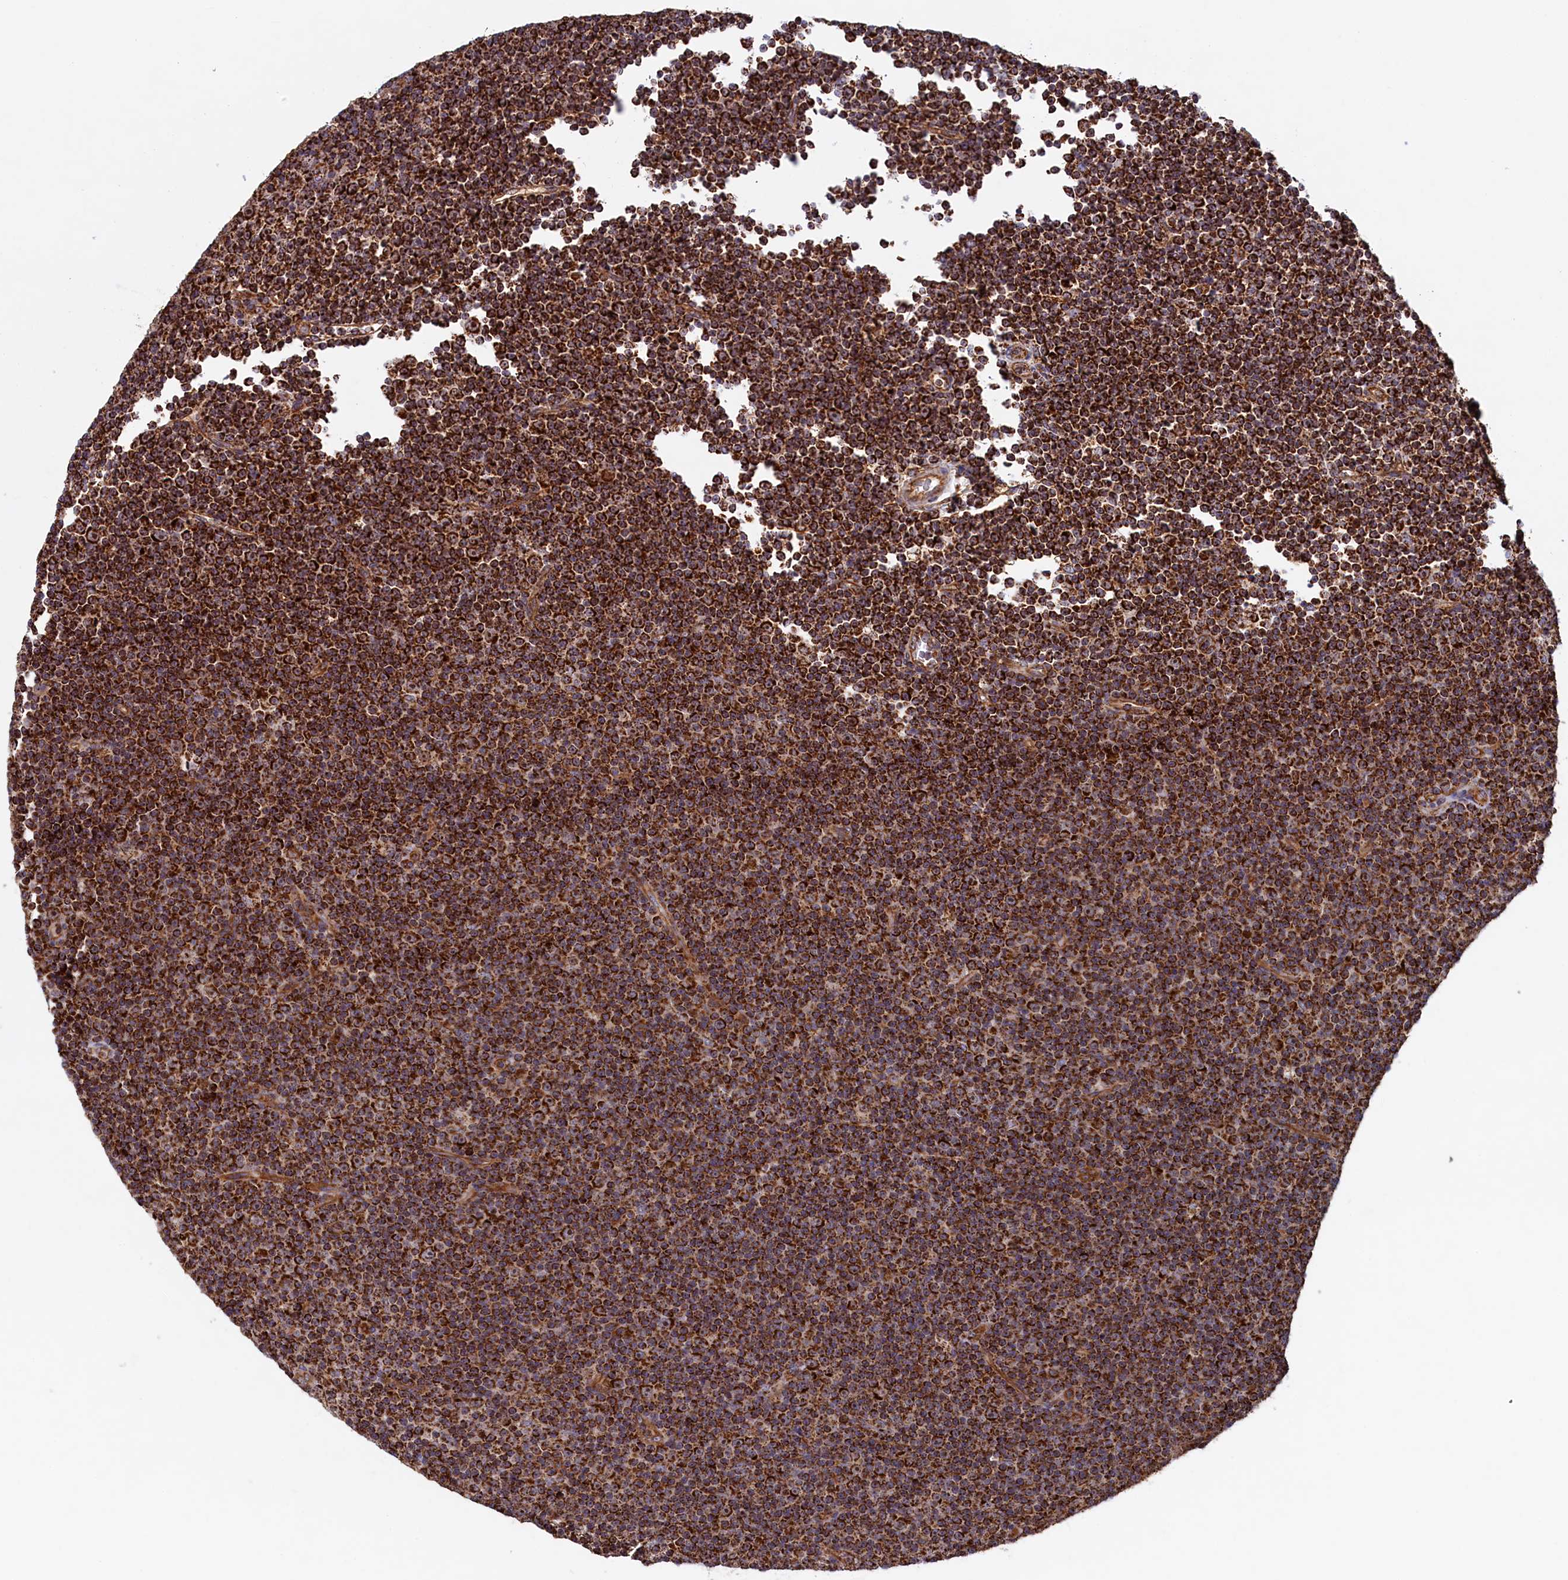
{"staining": {"intensity": "strong", "quantity": ">75%", "location": "cytoplasmic/membranous"}, "tissue": "lymphoma", "cell_type": "Tumor cells", "image_type": "cancer", "snomed": [{"axis": "morphology", "description": "Malignant lymphoma, non-Hodgkin's type, Low grade"}, {"axis": "topography", "description": "Lymph node"}], "caption": "A histopathology image showing strong cytoplasmic/membranous expression in approximately >75% of tumor cells in lymphoma, as visualized by brown immunohistochemical staining.", "gene": "UBE3B", "patient": {"sex": "female", "age": 67}}